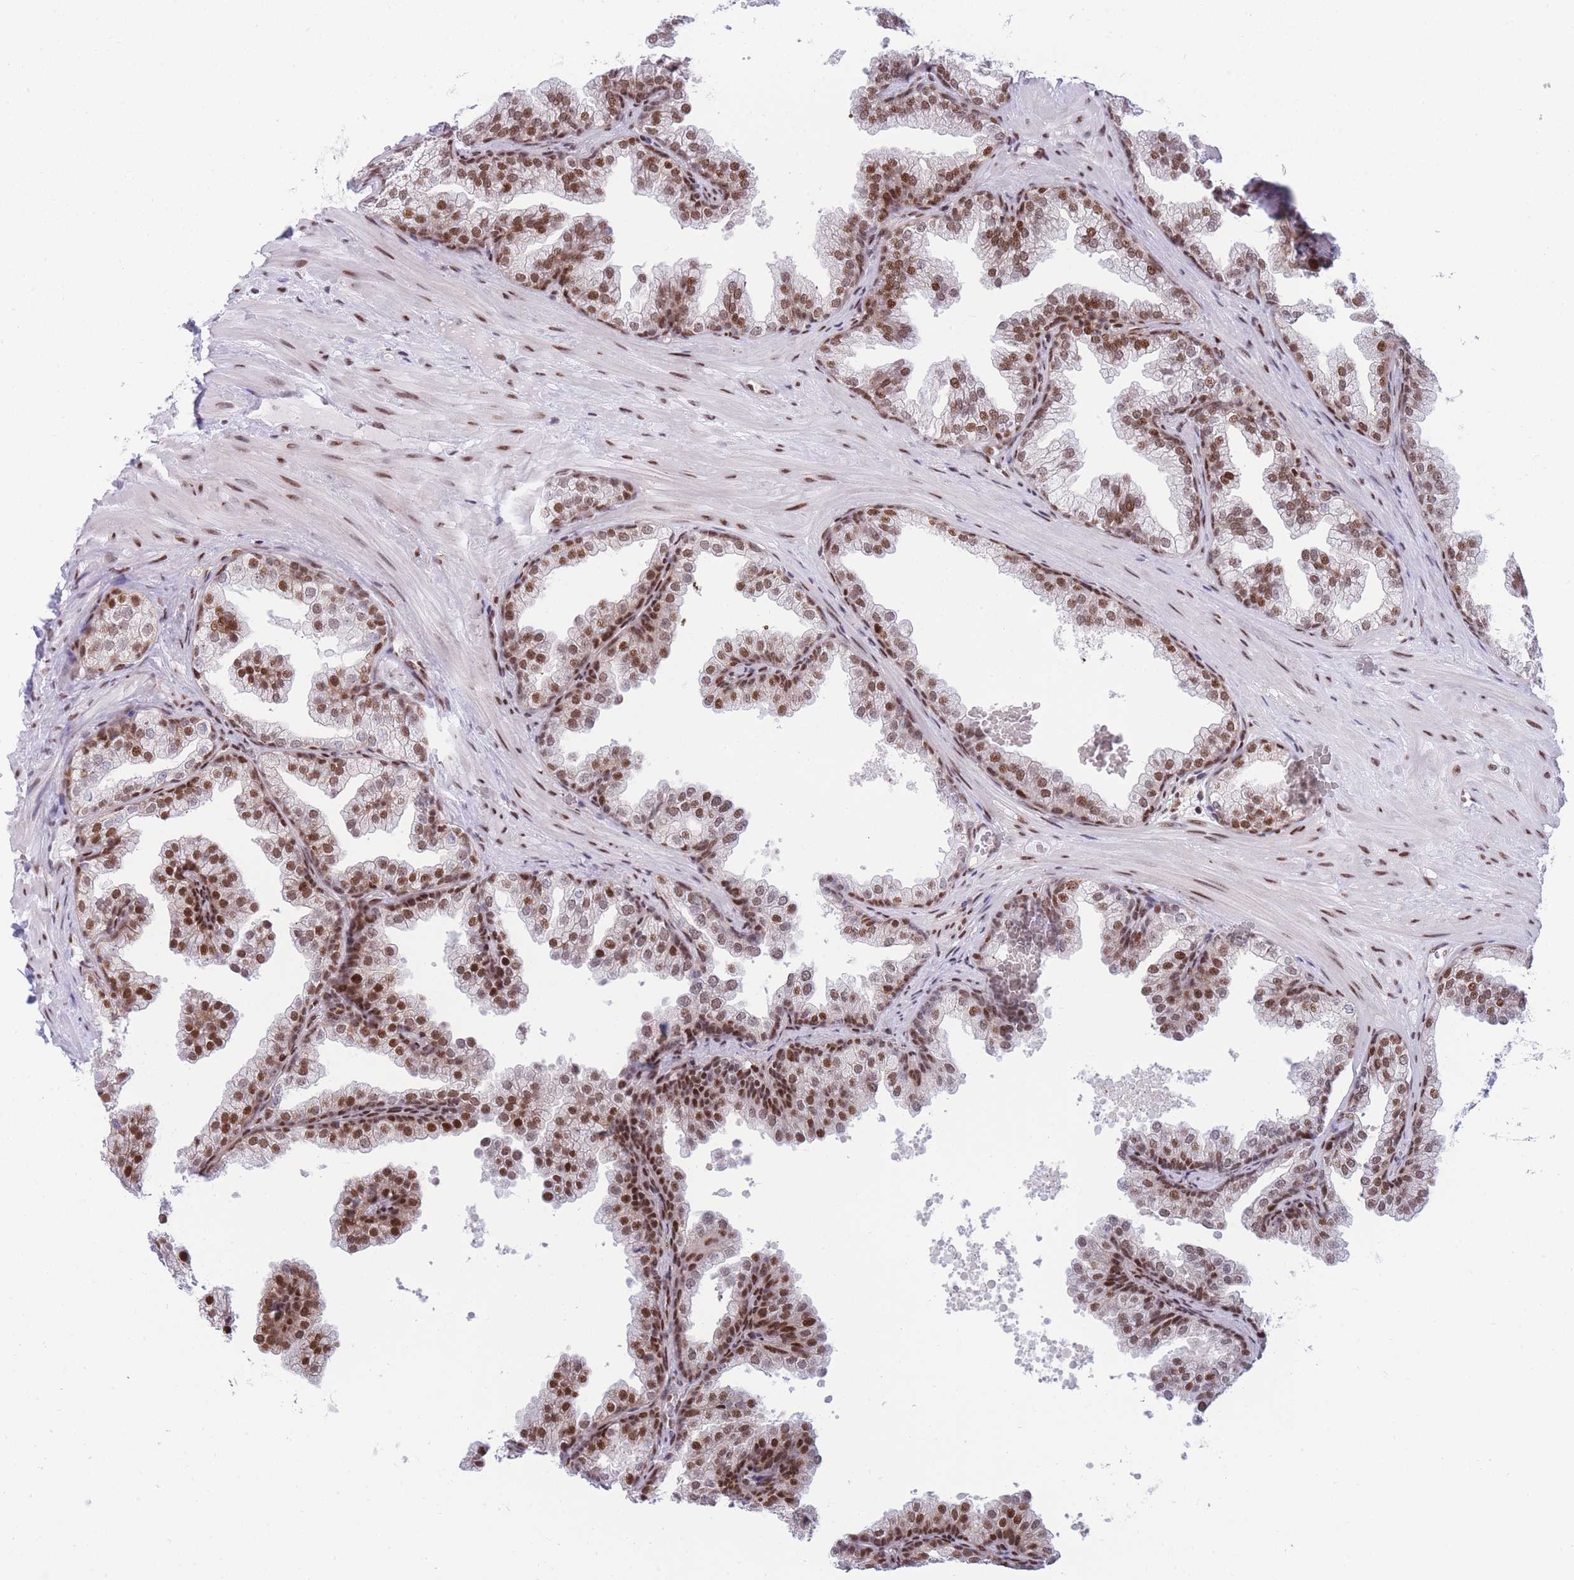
{"staining": {"intensity": "strong", "quantity": "25%-75%", "location": "nuclear"}, "tissue": "prostate", "cell_type": "Glandular cells", "image_type": "normal", "snomed": [{"axis": "morphology", "description": "Normal tissue, NOS"}, {"axis": "topography", "description": "Prostate"}], "caption": "Immunohistochemical staining of normal prostate shows strong nuclear protein expression in approximately 25%-75% of glandular cells. (Brightfield microscopy of DAB IHC at high magnification).", "gene": "DNAJC3", "patient": {"sex": "male", "age": 37}}